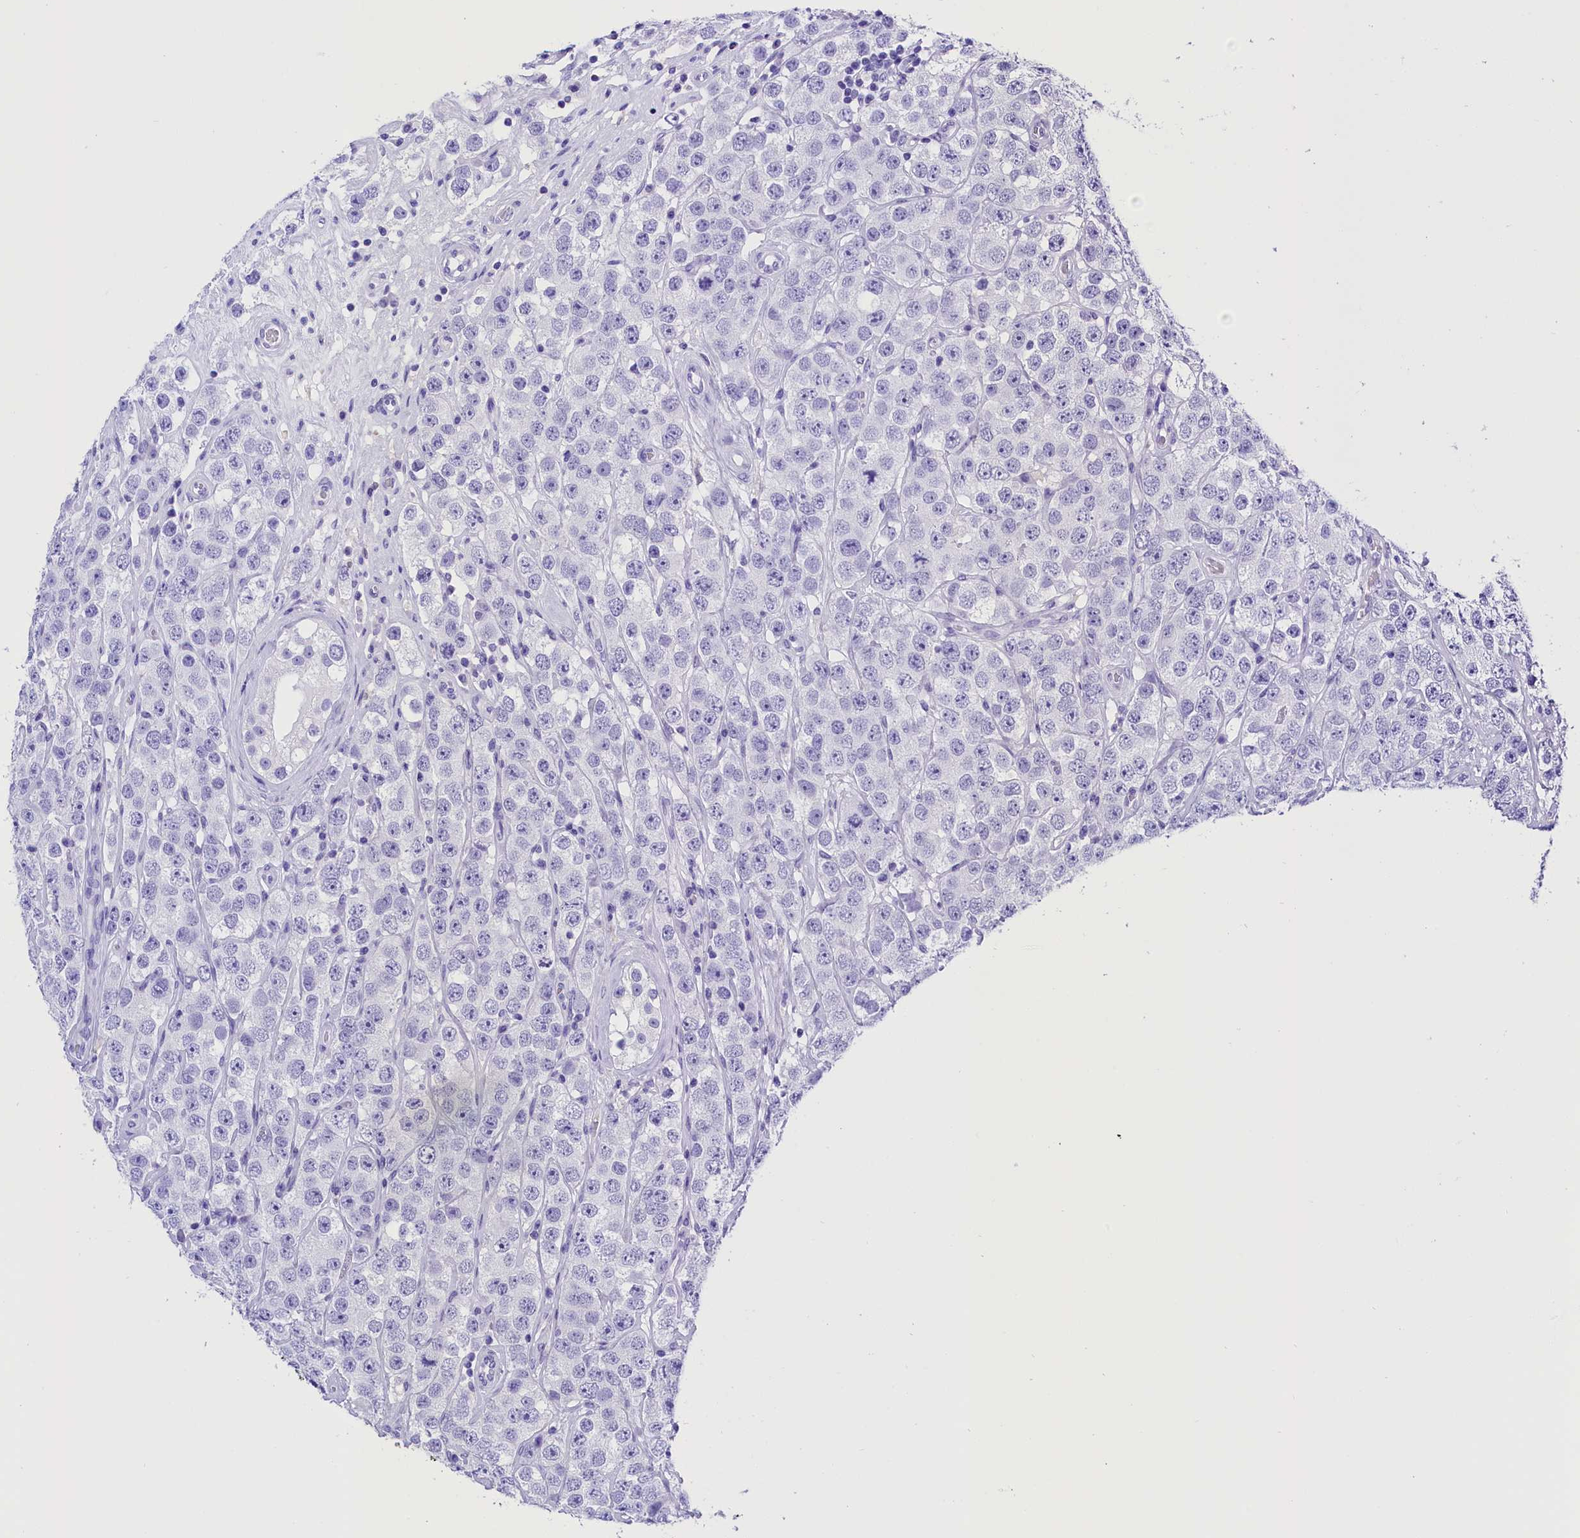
{"staining": {"intensity": "negative", "quantity": "none", "location": "none"}, "tissue": "testis cancer", "cell_type": "Tumor cells", "image_type": "cancer", "snomed": [{"axis": "morphology", "description": "Seminoma, NOS"}, {"axis": "topography", "description": "Testis"}], "caption": "Micrograph shows no significant protein expression in tumor cells of testis cancer (seminoma).", "gene": "CLC", "patient": {"sex": "male", "age": 28}}